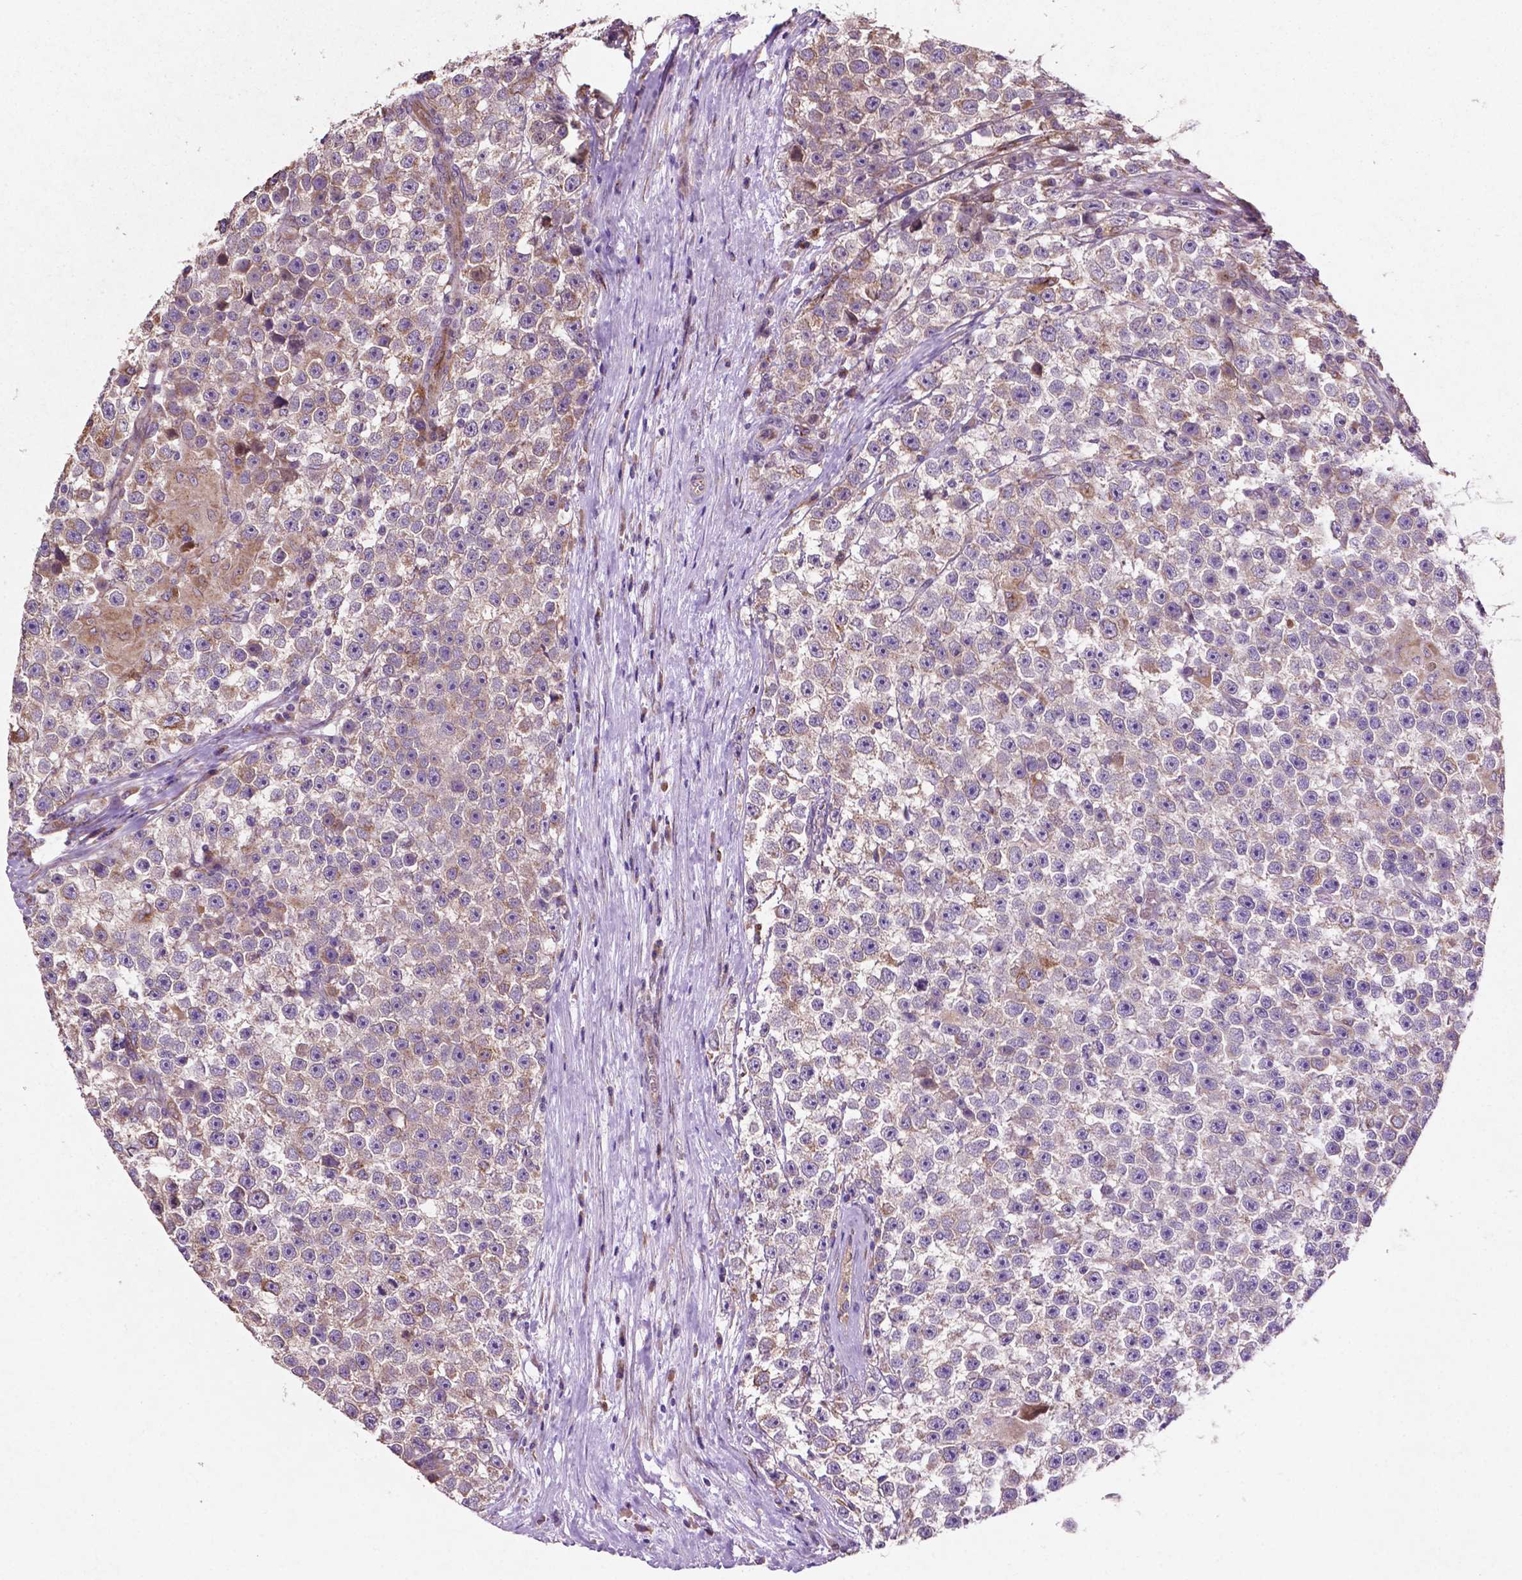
{"staining": {"intensity": "moderate", "quantity": "<25%", "location": "cytoplasmic/membranous"}, "tissue": "testis cancer", "cell_type": "Tumor cells", "image_type": "cancer", "snomed": [{"axis": "morphology", "description": "Seminoma, NOS"}, {"axis": "topography", "description": "Testis"}], "caption": "Immunohistochemistry staining of testis seminoma, which reveals low levels of moderate cytoplasmic/membranous staining in approximately <25% of tumor cells indicating moderate cytoplasmic/membranous protein expression. The staining was performed using DAB (brown) for protein detection and nuclei were counterstained in hematoxylin (blue).", "gene": "MBTPS1", "patient": {"sex": "male", "age": 31}}